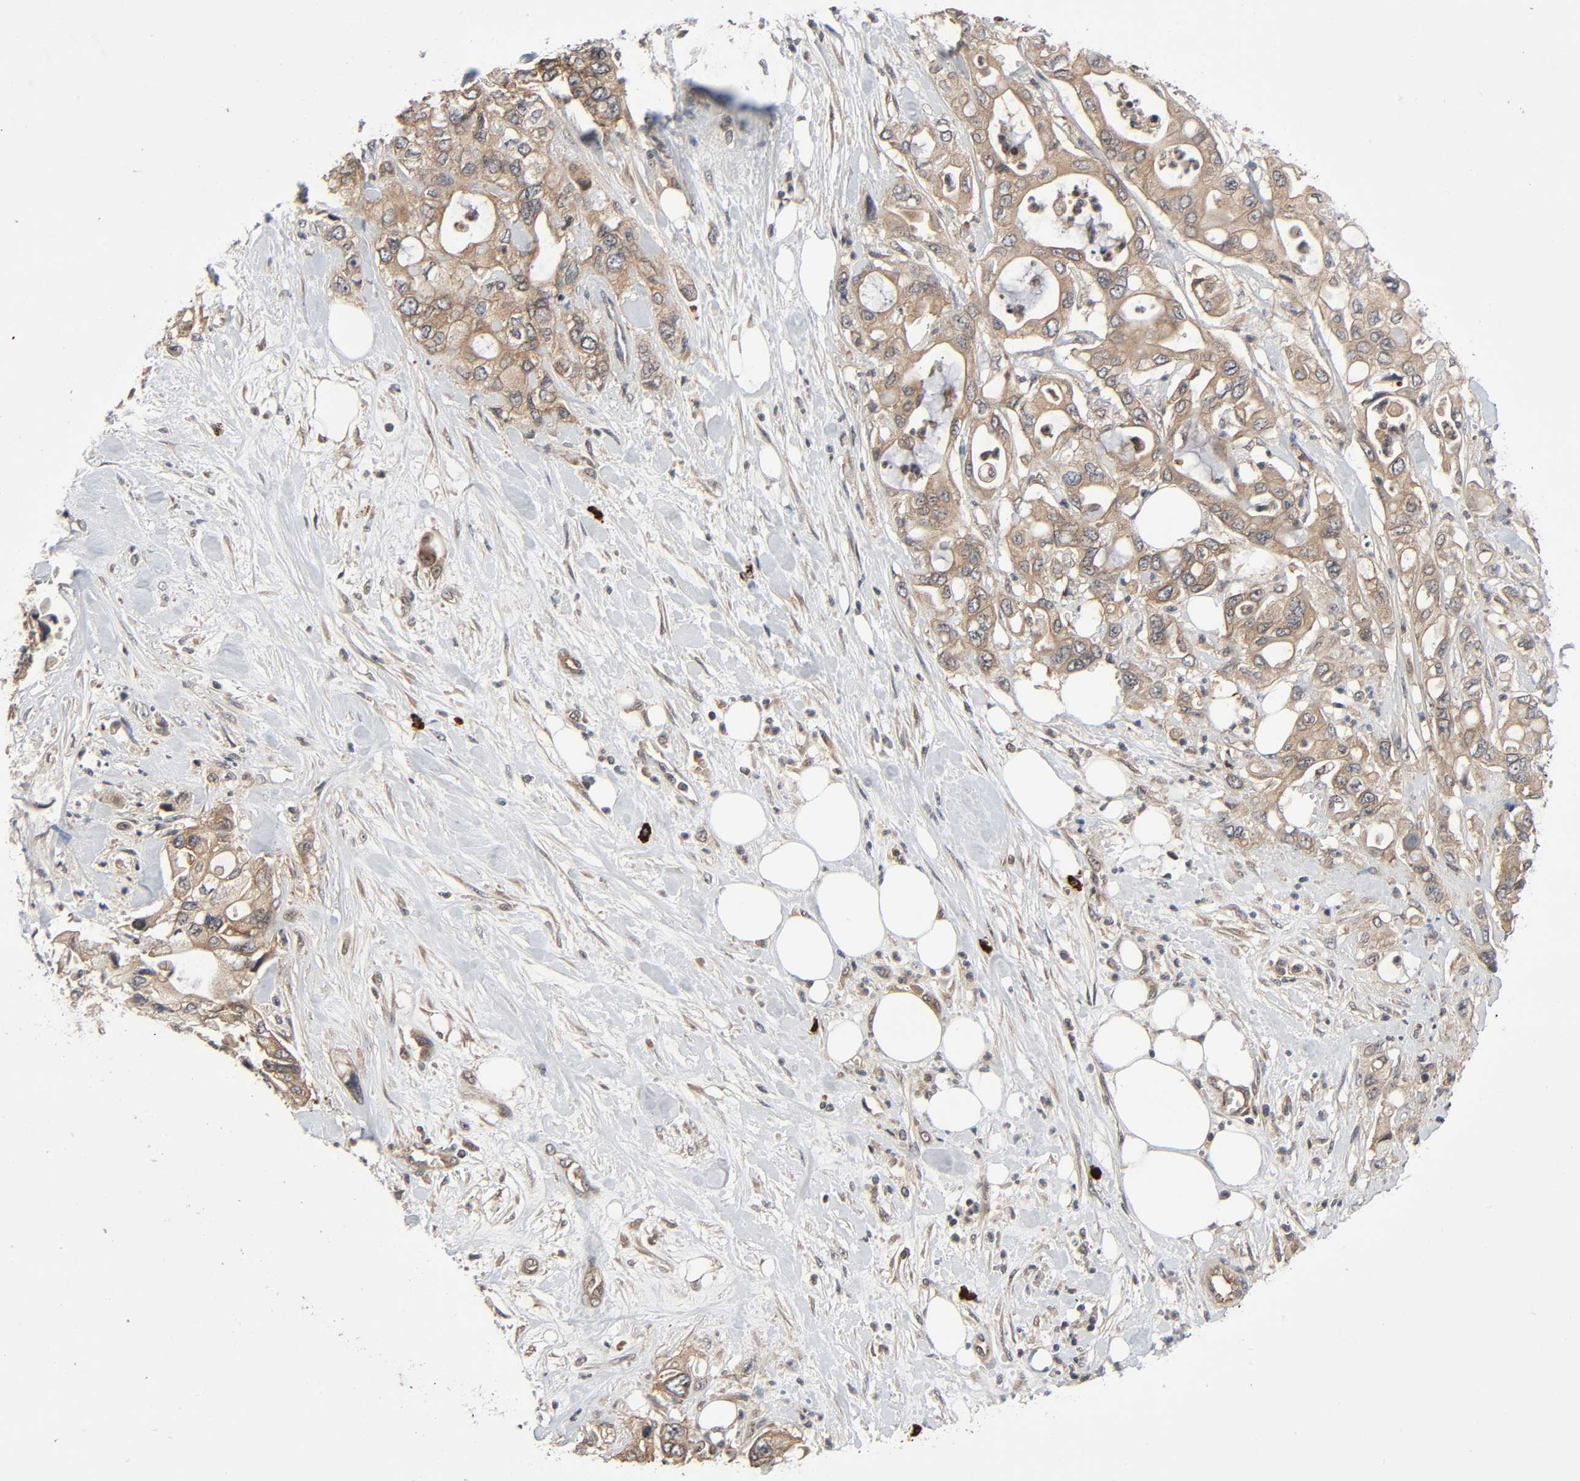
{"staining": {"intensity": "moderate", "quantity": ">75%", "location": "cytoplasmic/membranous"}, "tissue": "pancreatic cancer", "cell_type": "Tumor cells", "image_type": "cancer", "snomed": [{"axis": "morphology", "description": "Adenocarcinoma, NOS"}, {"axis": "topography", "description": "Pancreas"}], "caption": "Immunohistochemistry (IHC) image of neoplastic tissue: human pancreatic cancer (adenocarcinoma) stained using IHC displays medium levels of moderate protein expression localized specifically in the cytoplasmic/membranous of tumor cells, appearing as a cytoplasmic/membranous brown color.", "gene": "PPP2R1B", "patient": {"sex": "male", "age": 70}}